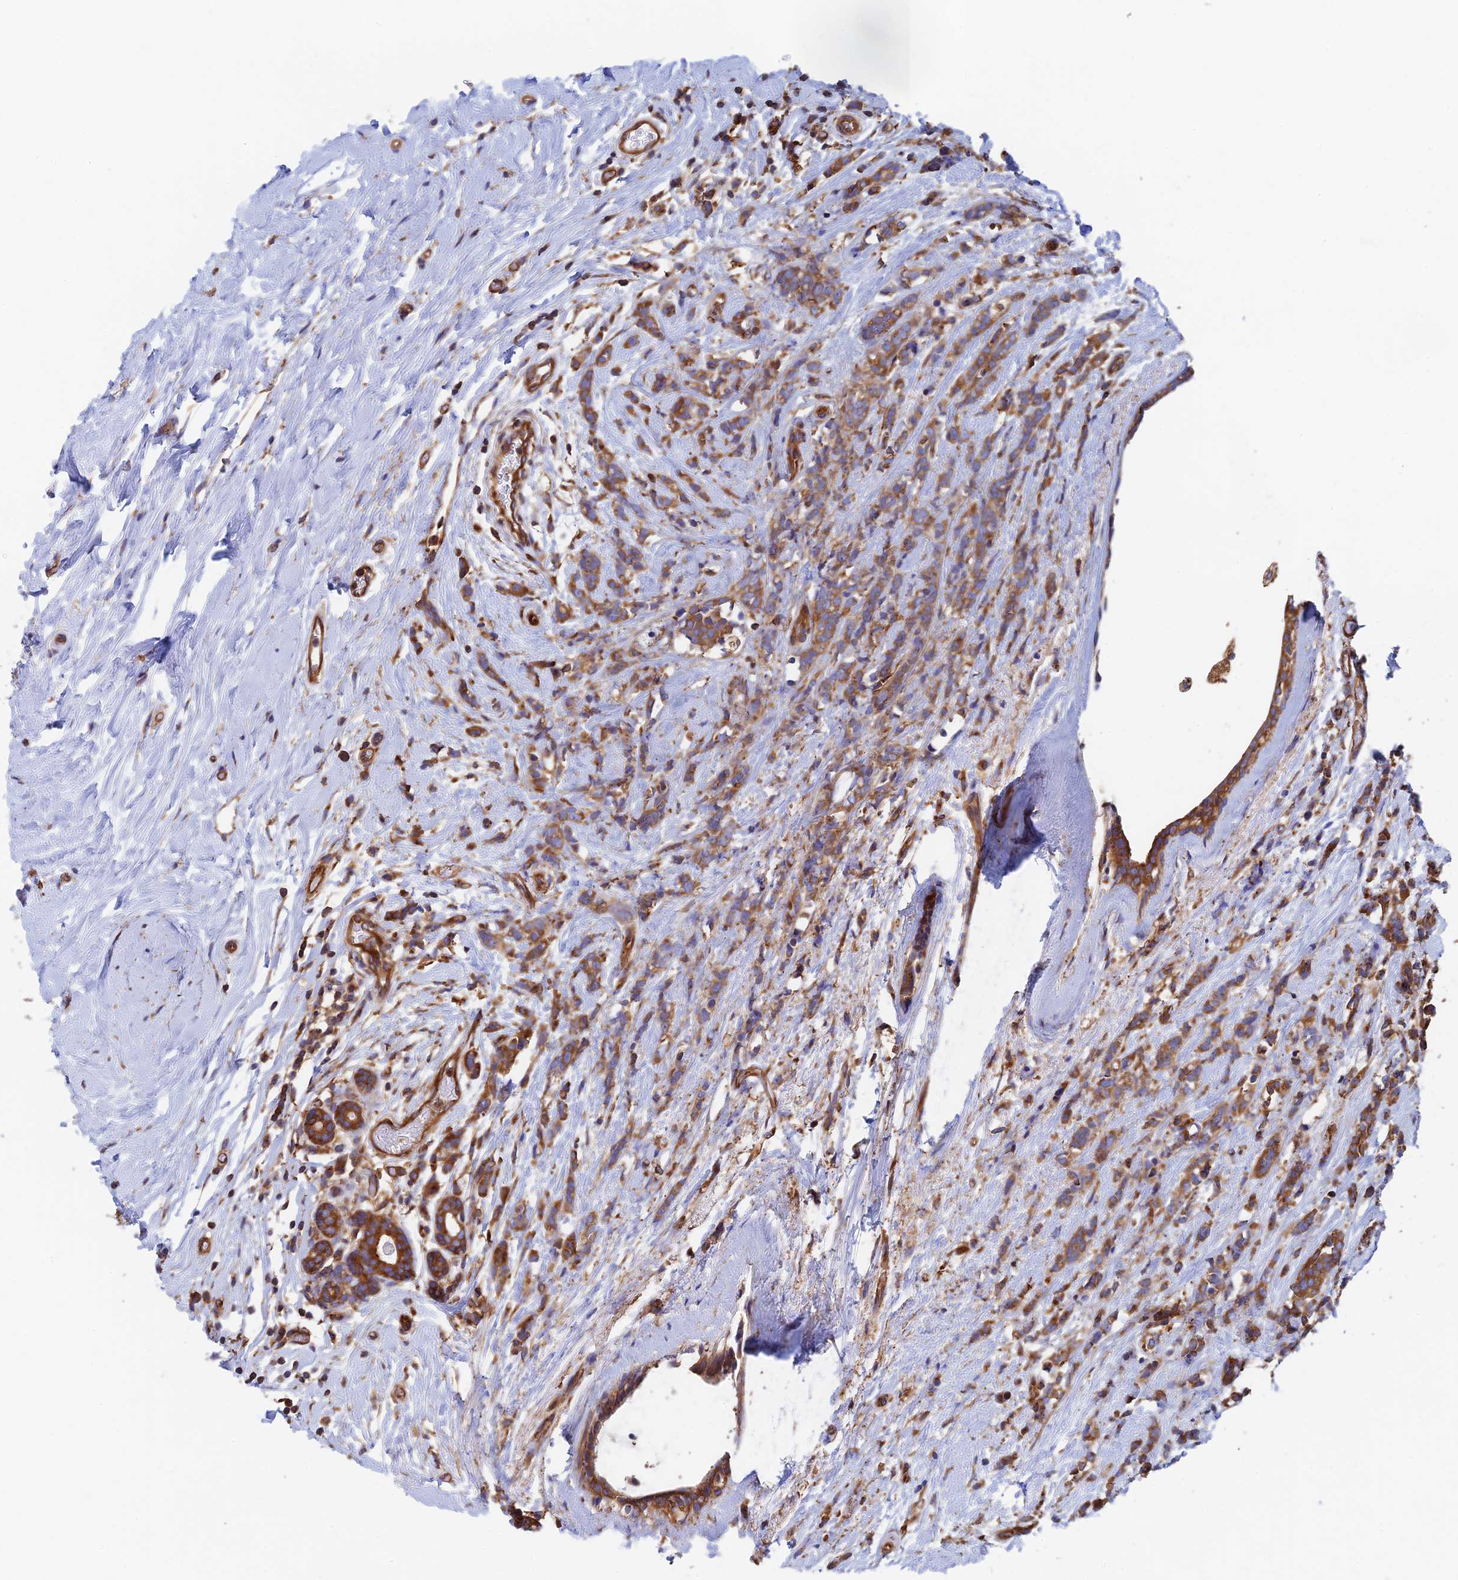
{"staining": {"intensity": "moderate", "quantity": ">75%", "location": "cytoplasmic/membranous"}, "tissue": "breast cancer", "cell_type": "Tumor cells", "image_type": "cancer", "snomed": [{"axis": "morphology", "description": "Lobular carcinoma"}, {"axis": "topography", "description": "Breast"}], "caption": "Immunohistochemical staining of lobular carcinoma (breast) displays moderate cytoplasmic/membranous protein positivity in about >75% of tumor cells.", "gene": "DCTN2", "patient": {"sex": "female", "age": 58}}